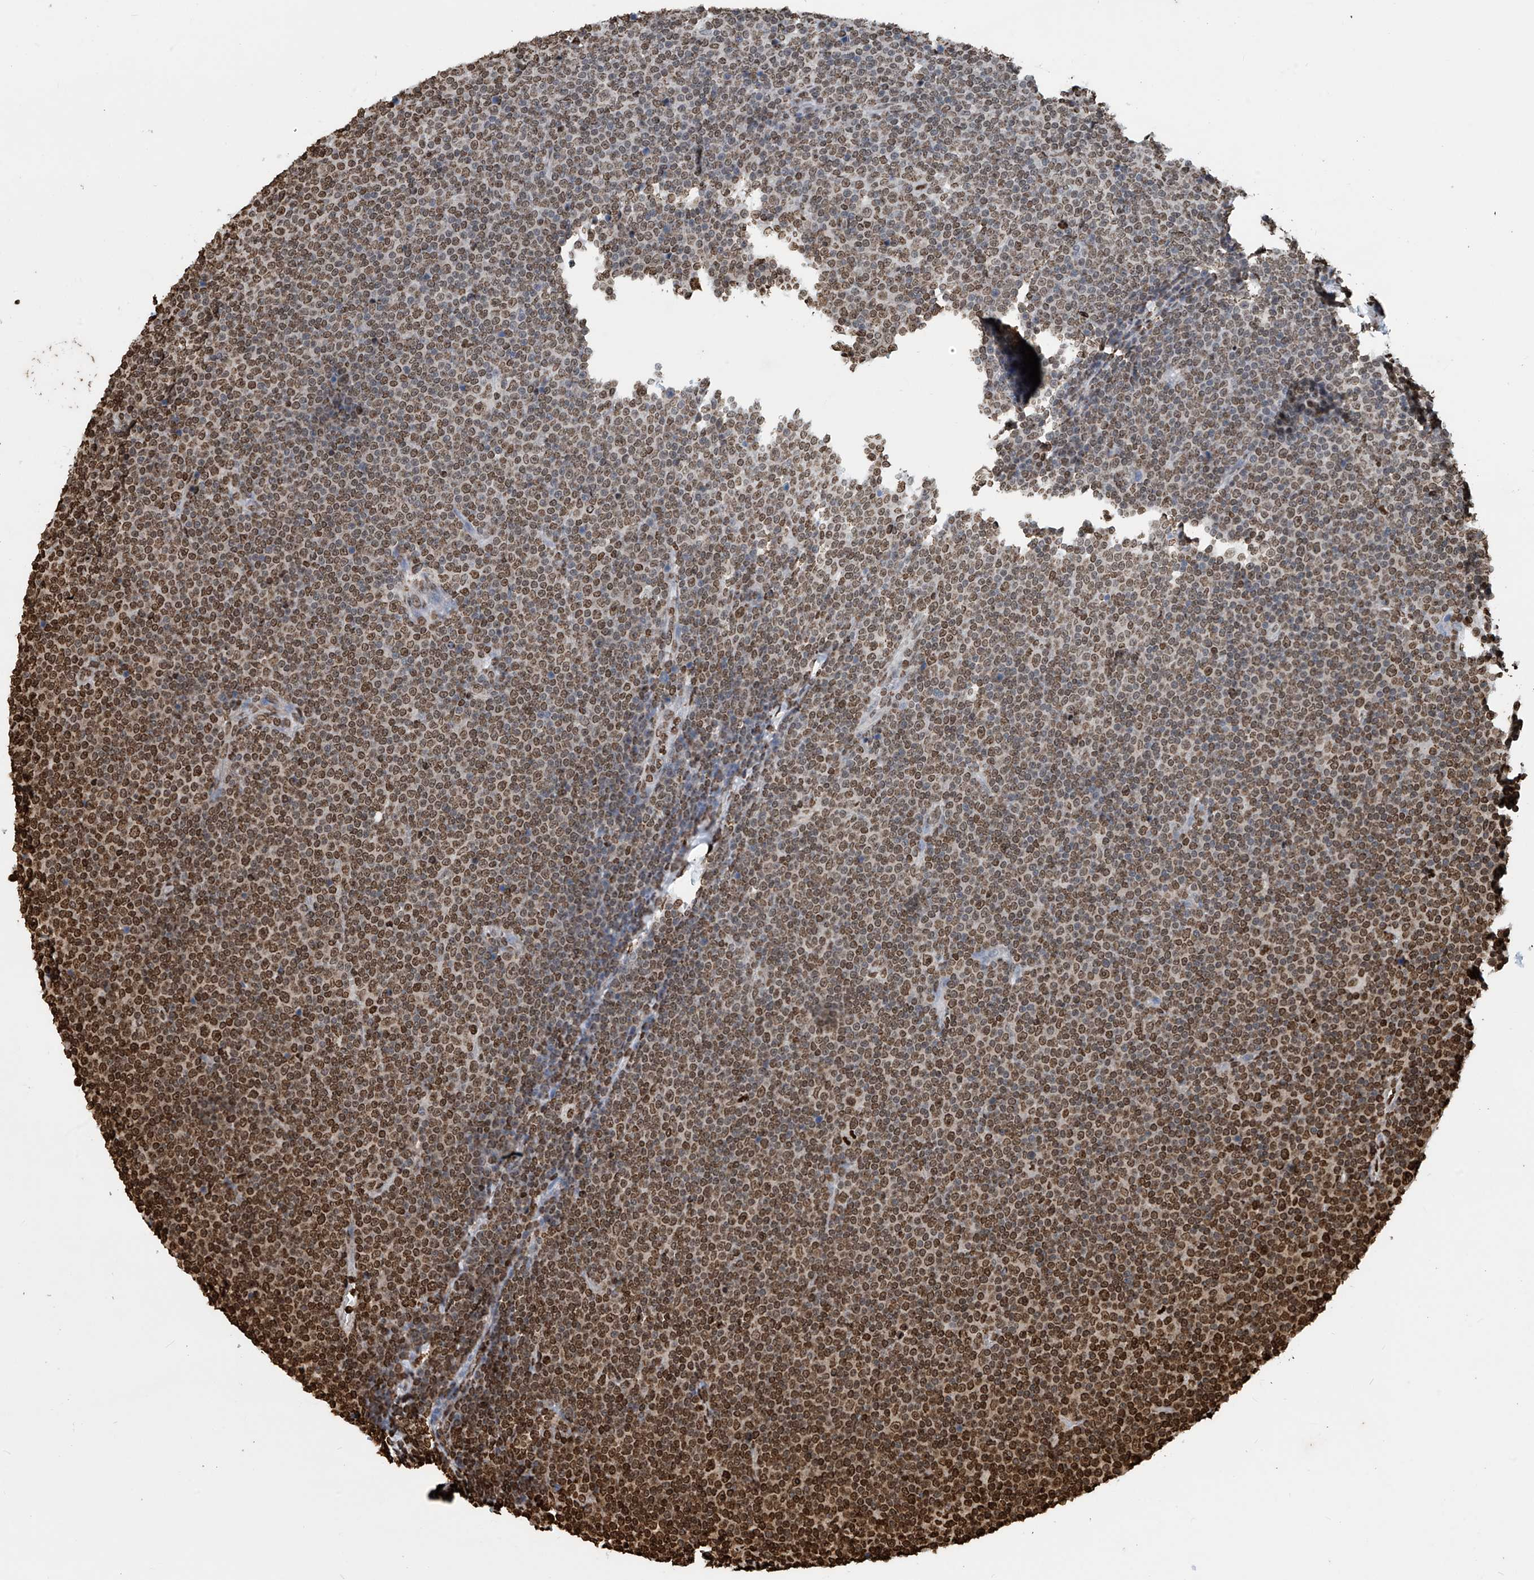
{"staining": {"intensity": "moderate", "quantity": ">75%", "location": "nuclear"}, "tissue": "lymphoma", "cell_type": "Tumor cells", "image_type": "cancer", "snomed": [{"axis": "morphology", "description": "Malignant lymphoma, non-Hodgkin's type, Low grade"}, {"axis": "topography", "description": "Lymph node"}], "caption": "Malignant lymphoma, non-Hodgkin's type (low-grade) was stained to show a protein in brown. There is medium levels of moderate nuclear positivity in about >75% of tumor cells. (Stains: DAB (3,3'-diaminobenzidine) in brown, nuclei in blue, Microscopy: brightfield microscopy at high magnification).", "gene": "DPPA2", "patient": {"sex": "female", "age": 67}}